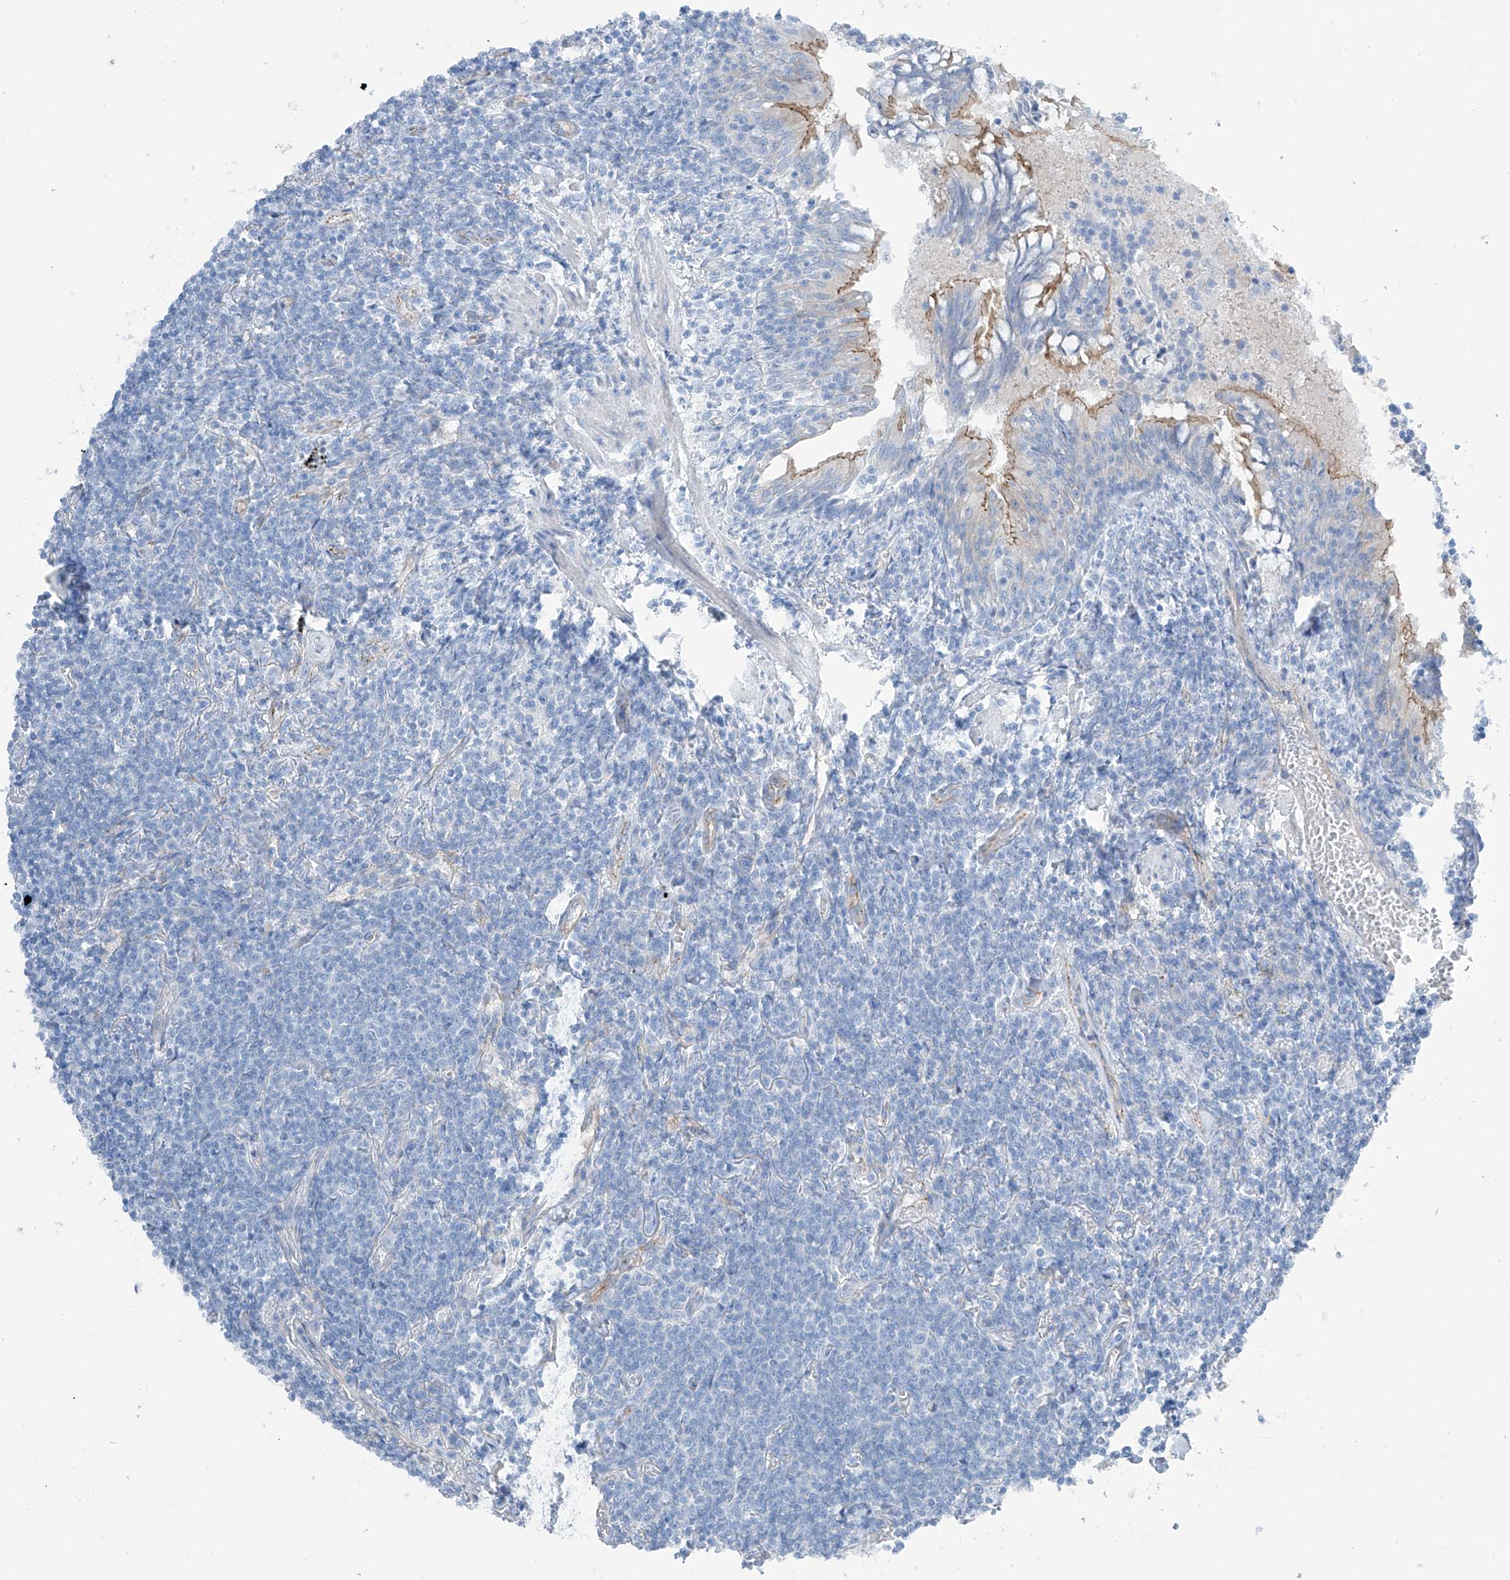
{"staining": {"intensity": "negative", "quantity": "none", "location": "none"}, "tissue": "lymphoma", "cell_type": "Tumor cells", "image_type": "cancer", "snomed": [{"axis": "morphology", "description": "Malignant lymphoma, non-Hodgkin's type, Low grade"}, {"axis": "topography", "description": "Lung"}], "caption": "Immunohistochemical staining of human lymphoma exhibits no significant staining in tumor cells.", "gene": "MAGI1", "patient": {"sex": "female", "age": 71}}